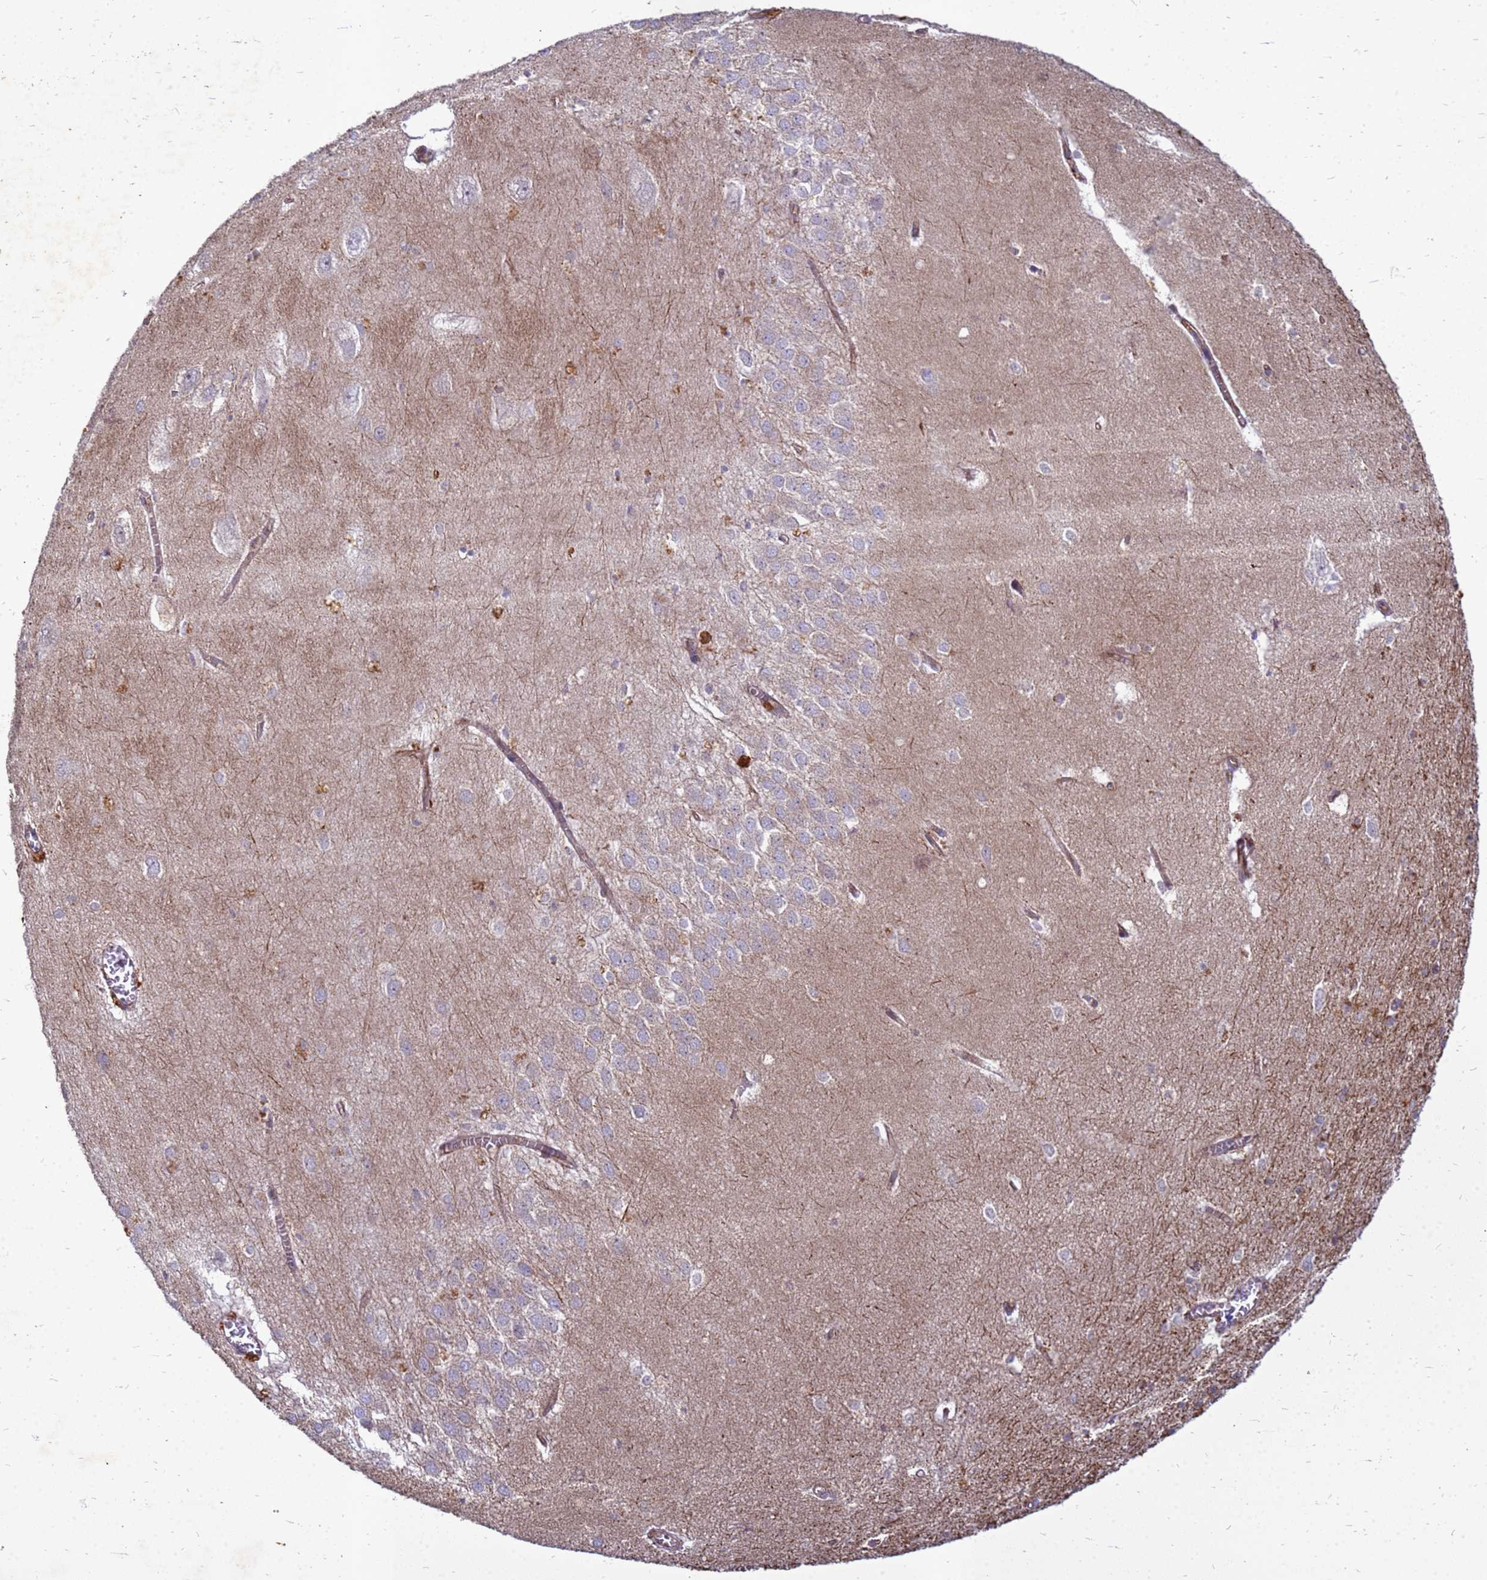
{"staining": {"intensity": "weak", "quantity": "<25%", "location": "cytoplasmic/membranous"}, "tissue": "hippocampus", "cell_type": "Glial cells", "image_type": "normal", "snomed": [{"axis": "morphology", "description": "Normal tissue, NOS"}, {"axis": "topography", "description": "Hippocampus"}], "caption": "Human hippocampus stained for a protein using IHC reveals no positivity in glial cells.", "gene": "RNF215", "patient": {"sex": "female", "age": 64}}